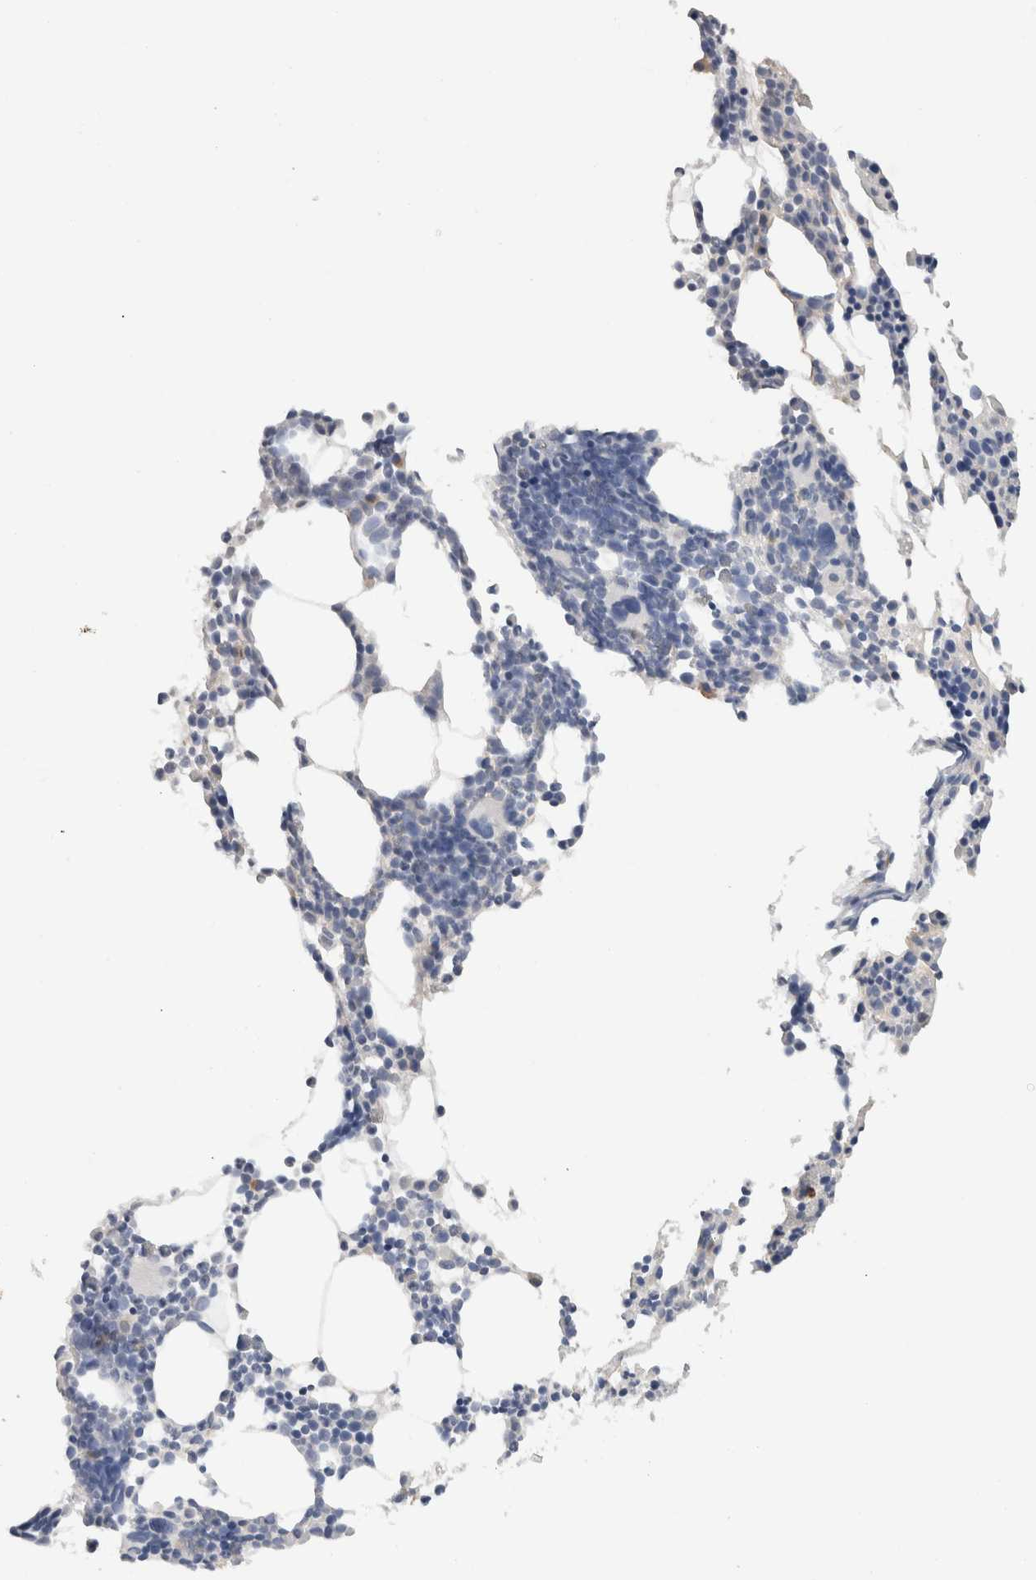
{"staining": {"intensity": "negative", "quantity": "none", "location": "none"}, "tissue": "bone marrow", "cell_type": "Hematopoietic cells", "image_type": "normal", "snomed": [{"axis": "morphology", "description": "Normal tissue, NOS"}, {"axis": "morphology", "description": "Inflammation, NOS"}, {"axis": "topography", "description": "Bone marrow"}], "caption": "This is an immunohistochemistry (IHC) micrograph of benign bone marrow. There is no positivity in hematopoietic cells.", "gene": "LAMP3", "patient": {"sex": "male", "age": 68}}